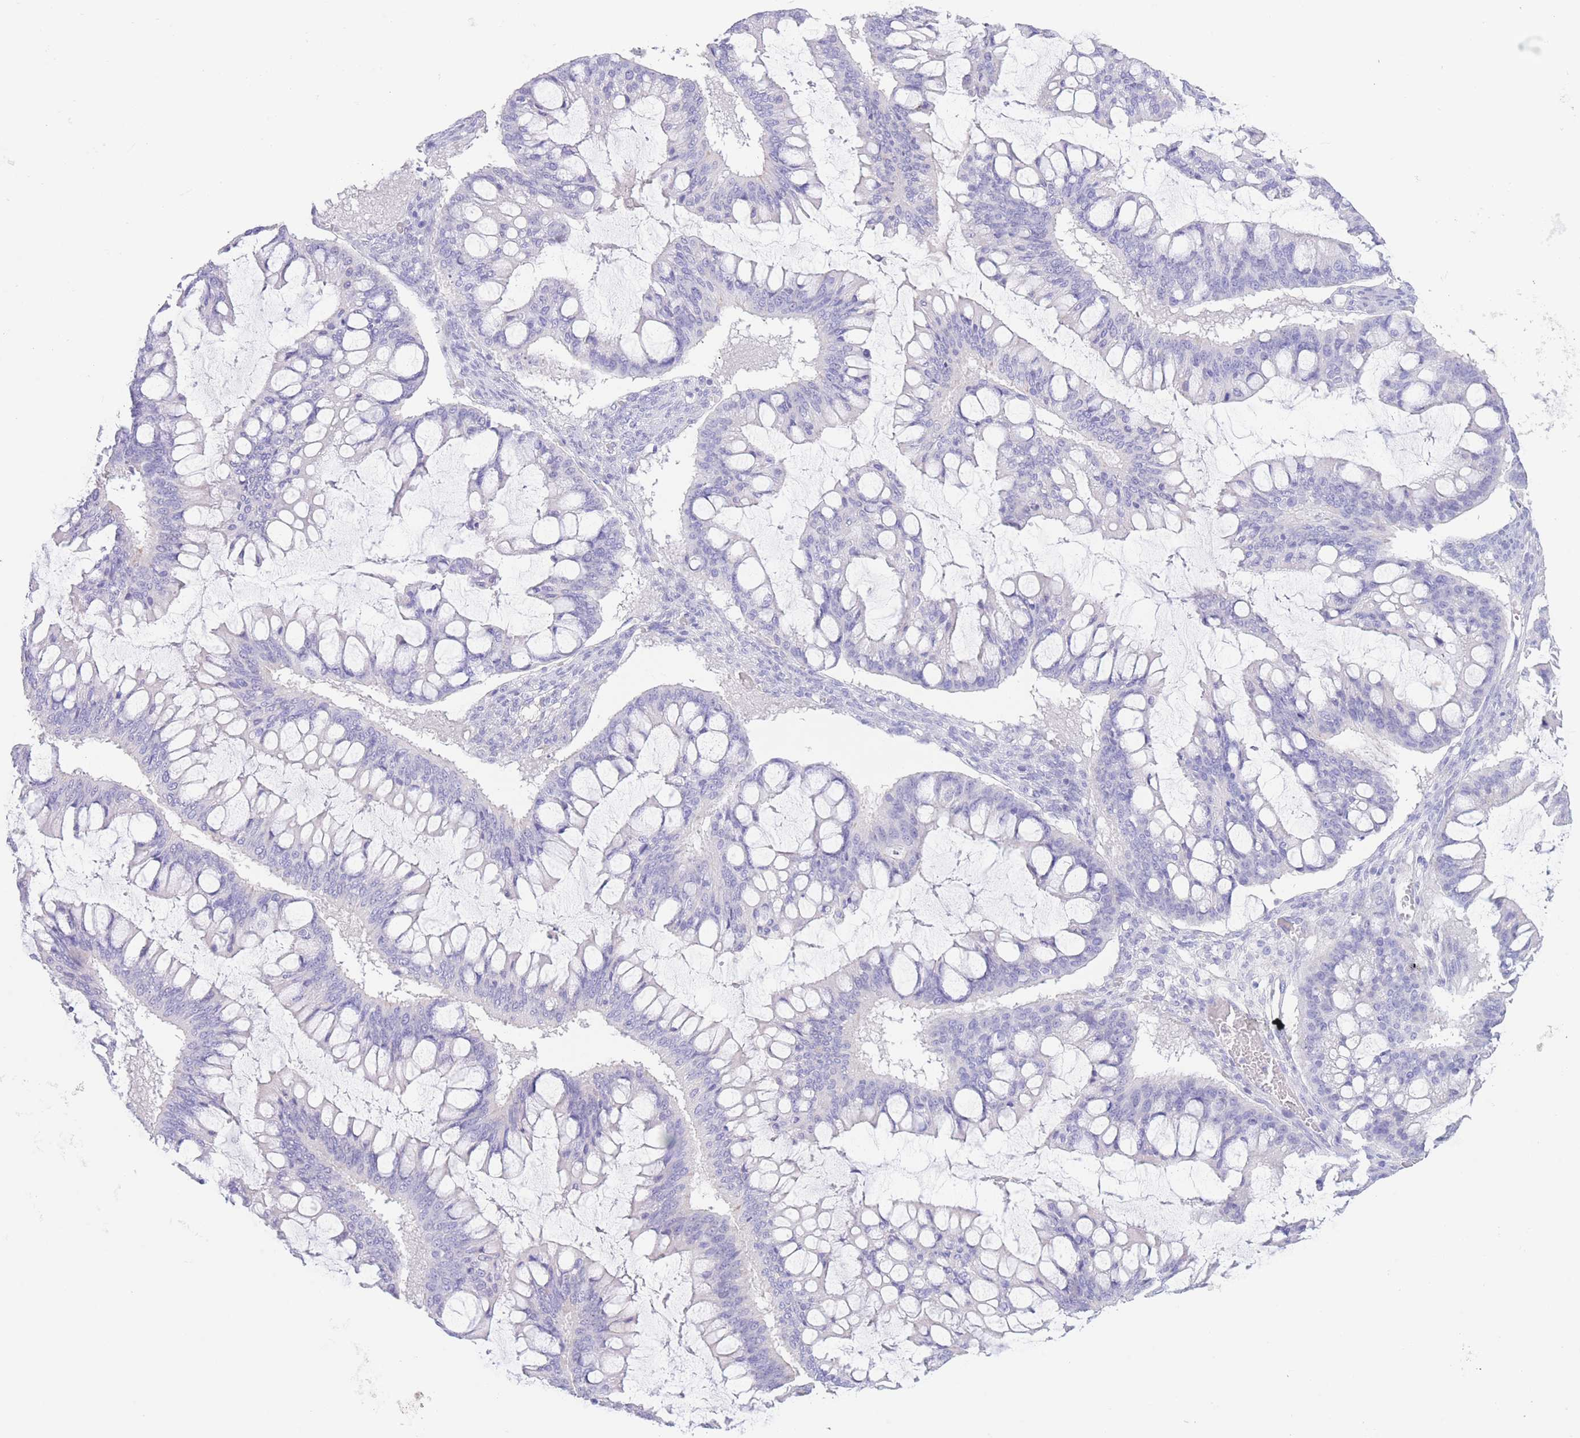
{"staining": {"intensity": "negative", "quantity": "none", "location": "none"}, "tissue": "ovarian cancer", "cell_type": "Tumor cells", "image_type": "cancer", "snomed": [{"axis": "morphology", "description": "Cystadenocarcinoma, mucinous, NOS"}, {"axis": "topography", "description": "Ovary"}], "caption": "Immunohistochemistry (IHC) of human ovarian cancer (mucinous cystadenocarcinoma) exhibits no staining in tumor cells.", "gene": "PKLR", "patient": {"sex": "female", "age": 73}}